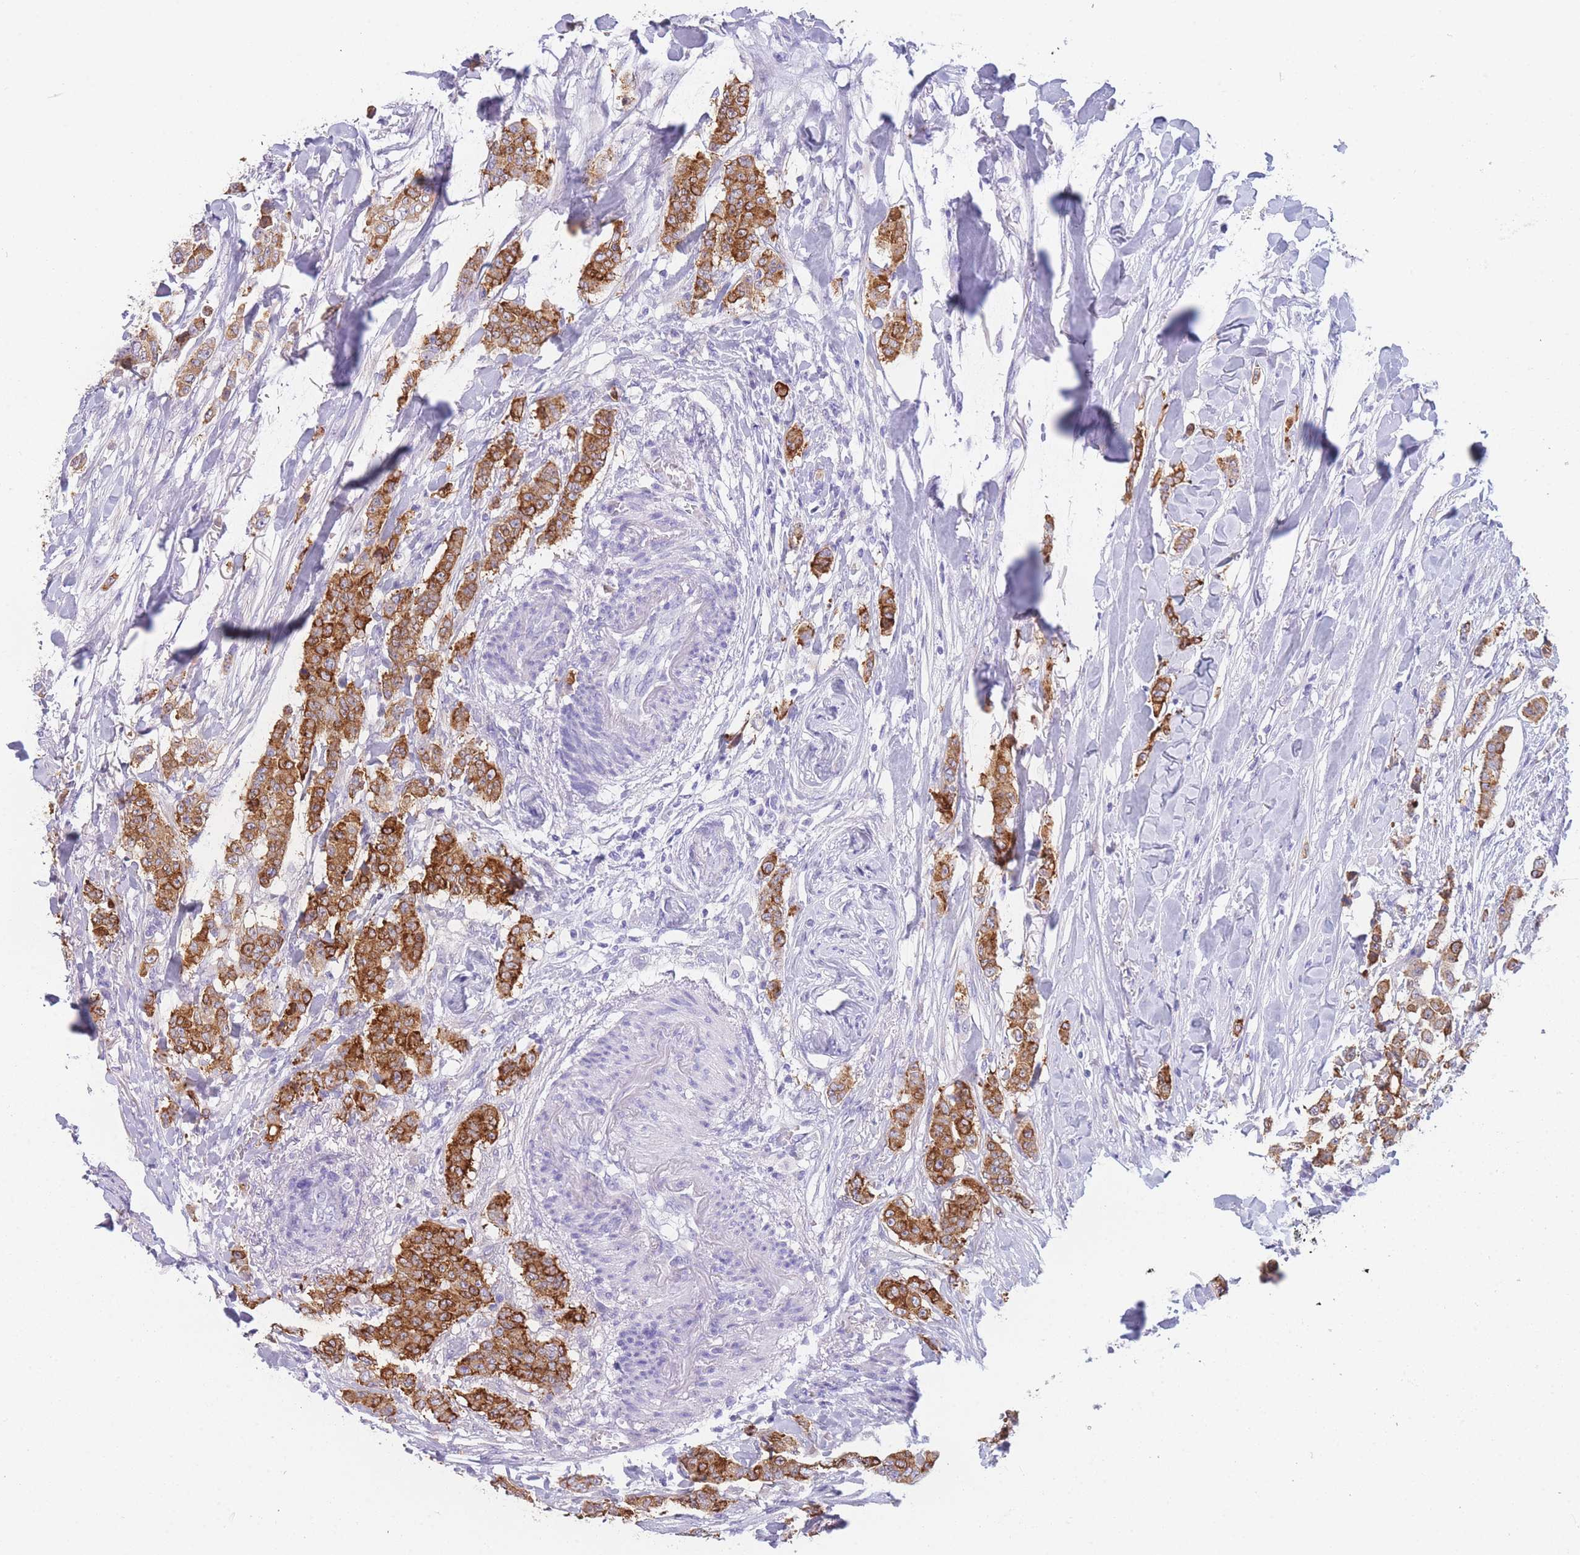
{"staining": {"intensity": "strong", "quantity": ">75%", "location": "cytoplasmic/membranous"}, "tissue": "breast cancer", "cell_type": "Tumor cells", "image_type": "cancer", "snomed": [{"axis": "morphology", "description": "Duct carcinoma"}, {"axis": "topography", "description": "Breast"}], "caption": "This is a micrograph of immunohistochemistry staining of breast cancer, which shows strong expression in the cytoplasmic/membranous of tumor cells.", "gene": "ZNF627", "patient": {"sex": "female", "age": 40}}